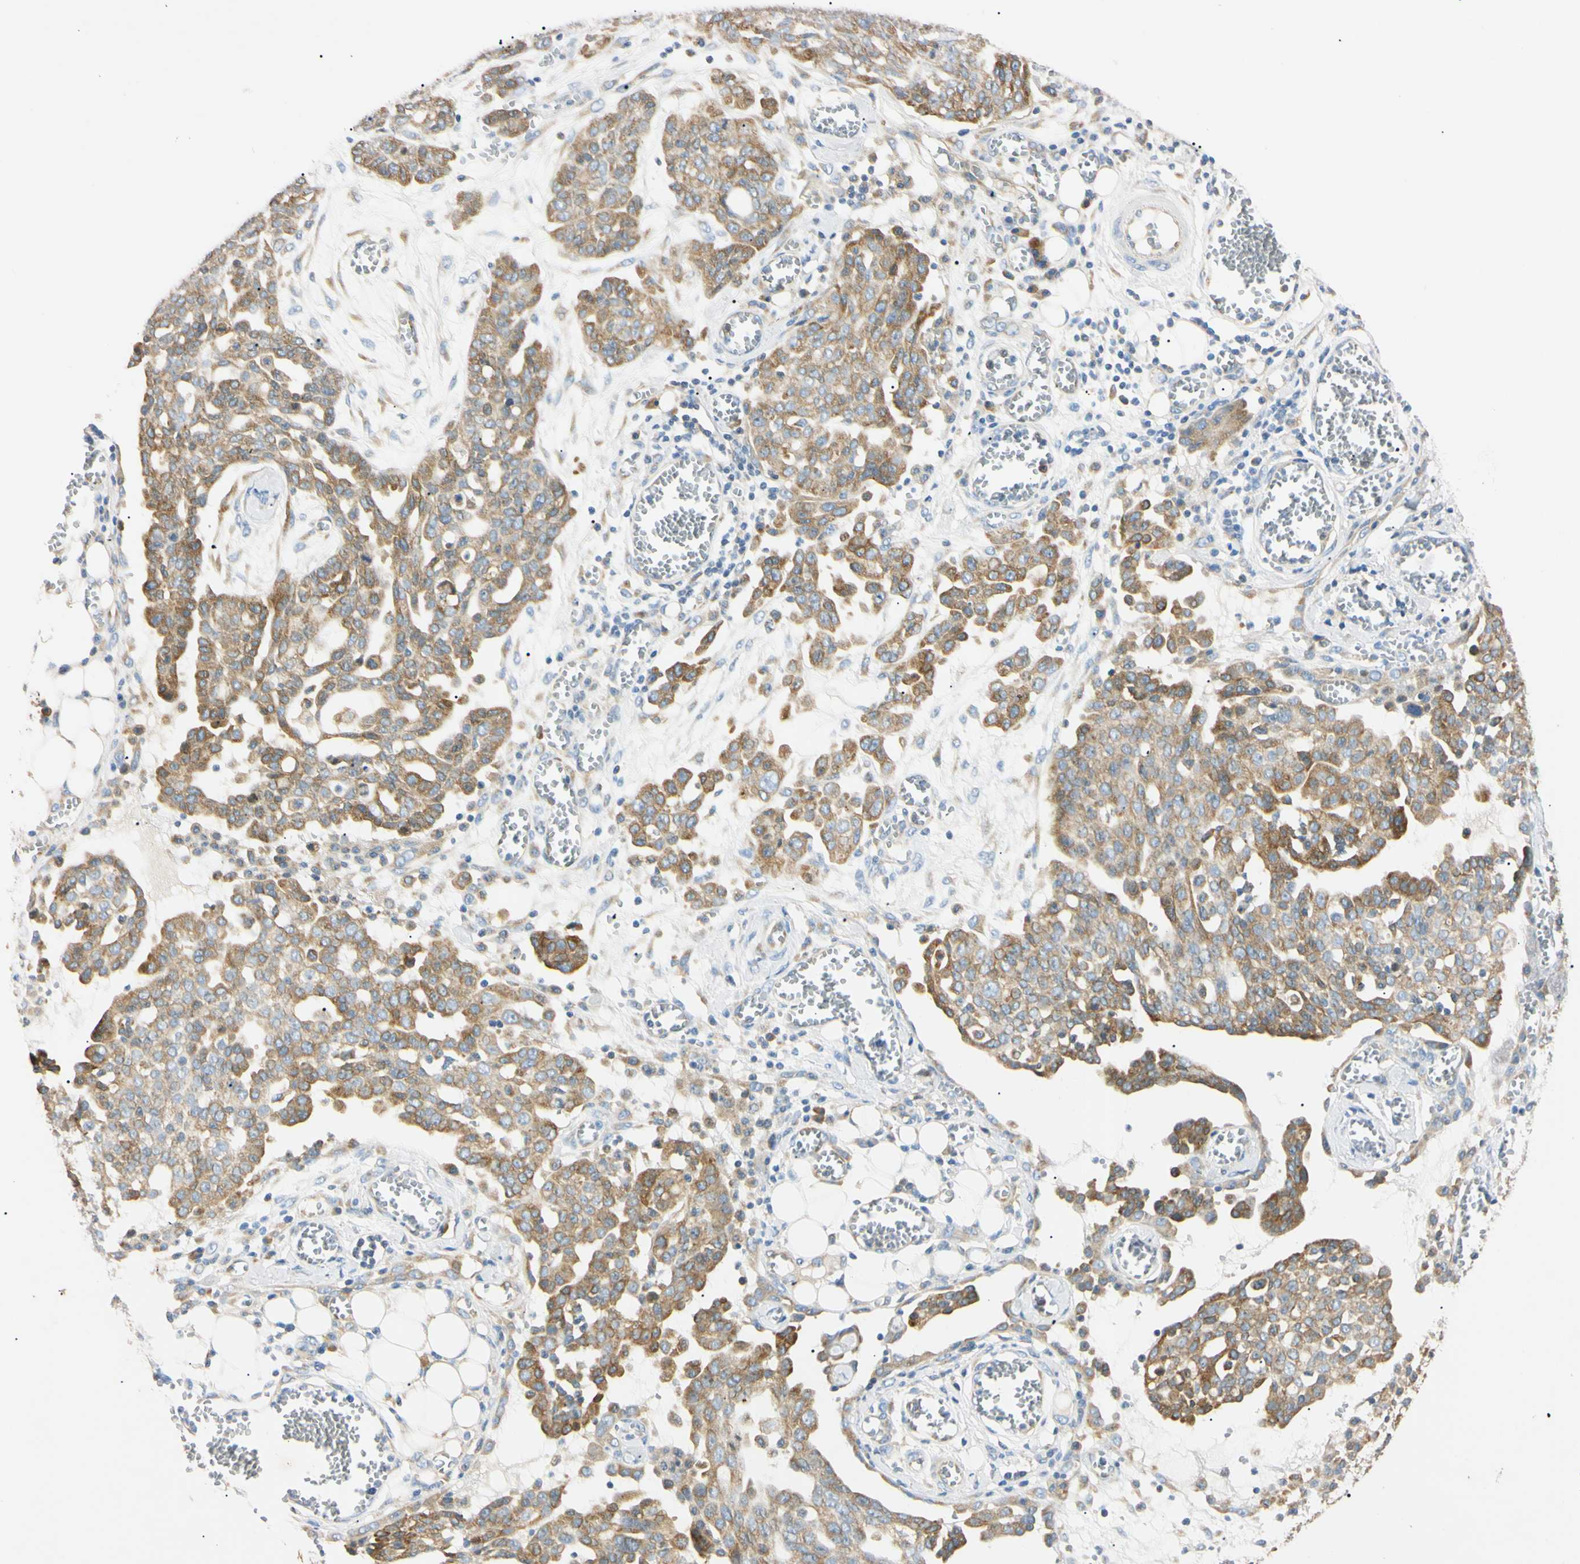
{"staining": {"intensity": "moderate", "quantity": ">75%", "location": "cytoplasmic/membranous"}, "tissue": "ovarian cancer", "cell_type": "Tumor cells", "image_type": "cancer", "snomed": [{"axis": "morphology", "description": "Cystadenocarcinoma, serous, NOS"}, {"axis": "topography", "description": "Soft tissue"}, {"axis": "topography", "description": "Ovary"}], "caption": "Tumor cells display moderate cytoplasmic/membranous staining in about >75% of cells in ovarian cancer (serous cystadenocarcinoma).", "gene": "DNAJB12", "patient": {"sex": "female", "age": 57}}